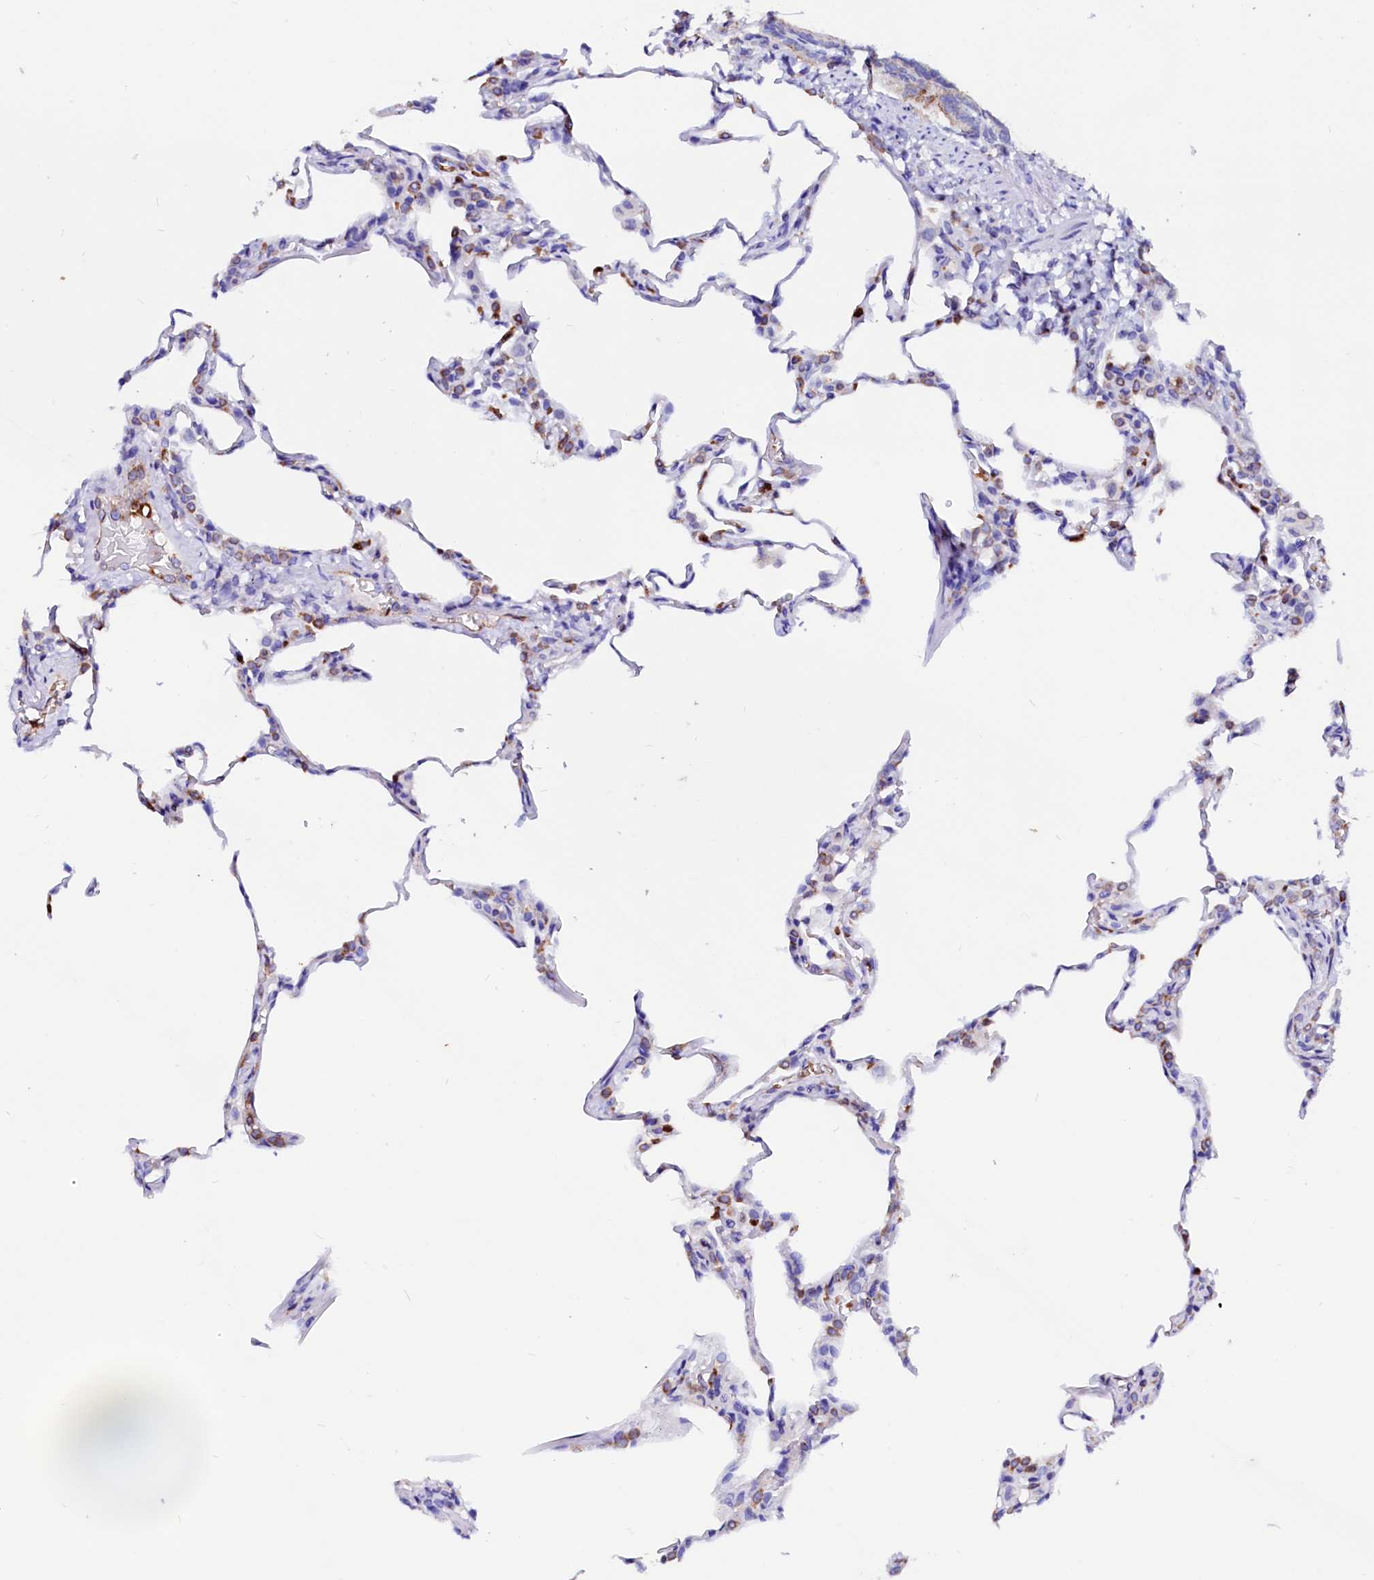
{"staining": {"intensity": "negative", "quantity": "none", "location": "none"}, "tissue": "lung", "cell_type": "Alveolar cells", "image_type": "normal", "snomed": [{"axis": "morphology", "description": "Normal tissue, NOS"}, {"axis": "topography", "description": "Lung"}], "caption": "DAB immunohistochemical staining of benign lung displays no significant positivity in alveolar cells.", "gene": "RAB27A", "patient": {"sex": "male", "age": 20}}